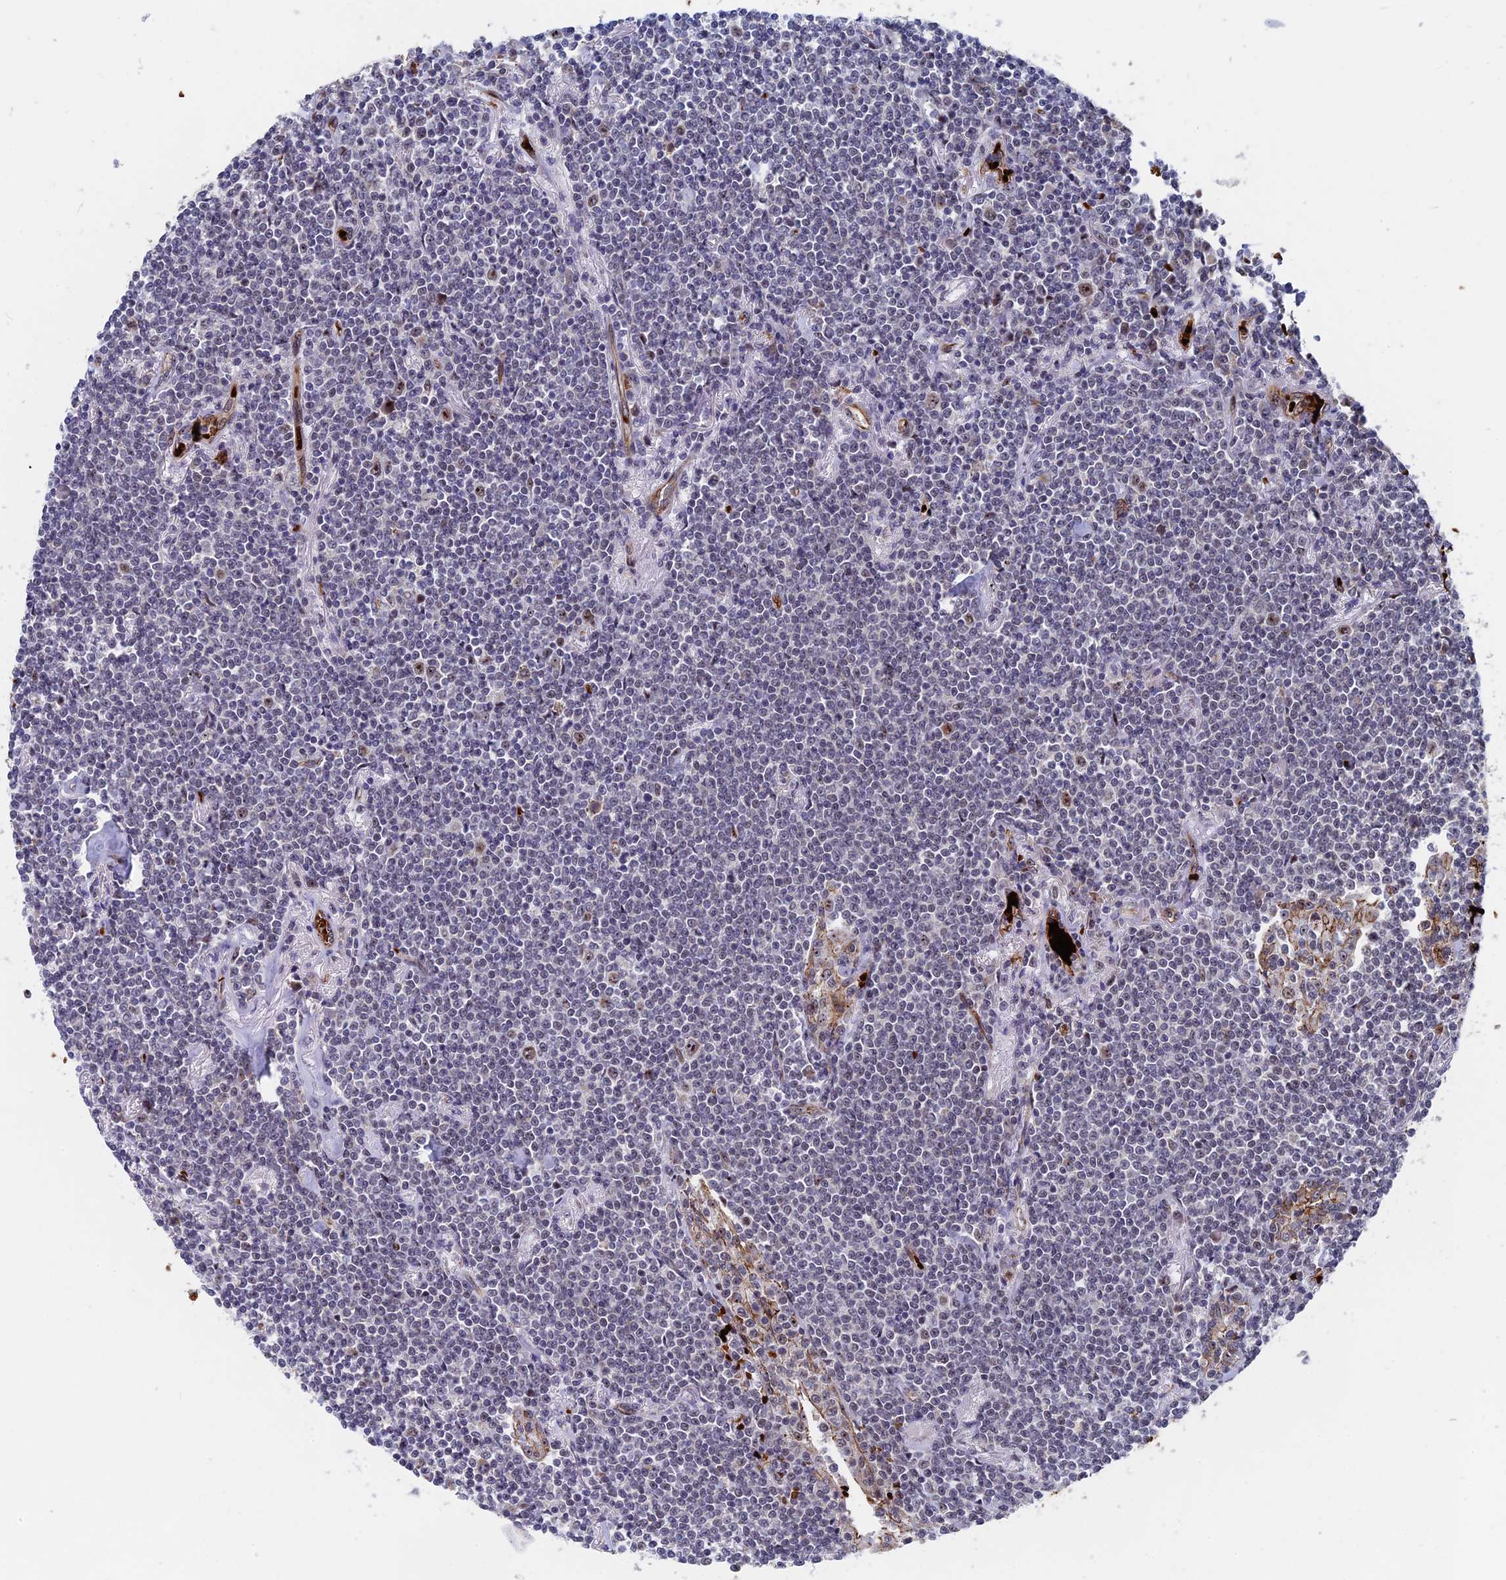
{"staining": {"intensity": "negative", "quantity": "none", "location": "none"}, "tissue": "lymphoma", "cell_type": "Tumor cells", "image_type": "cancer", "snomed": [{"axis": "morphology", "description": "Malignant lymphoma, non-Hodgkin's type, Low grade"}, {"axis": "topography", "description": "Lung"}], "caption": "IHC photomicrograph of low-grade malignant lymphoma, non-Hodgkin's type stained for a protein (brown), which exhibits no positivity in tumor cells.", "gene": "EXOSC9", "patient": {"sex": "female", "age": 71}}